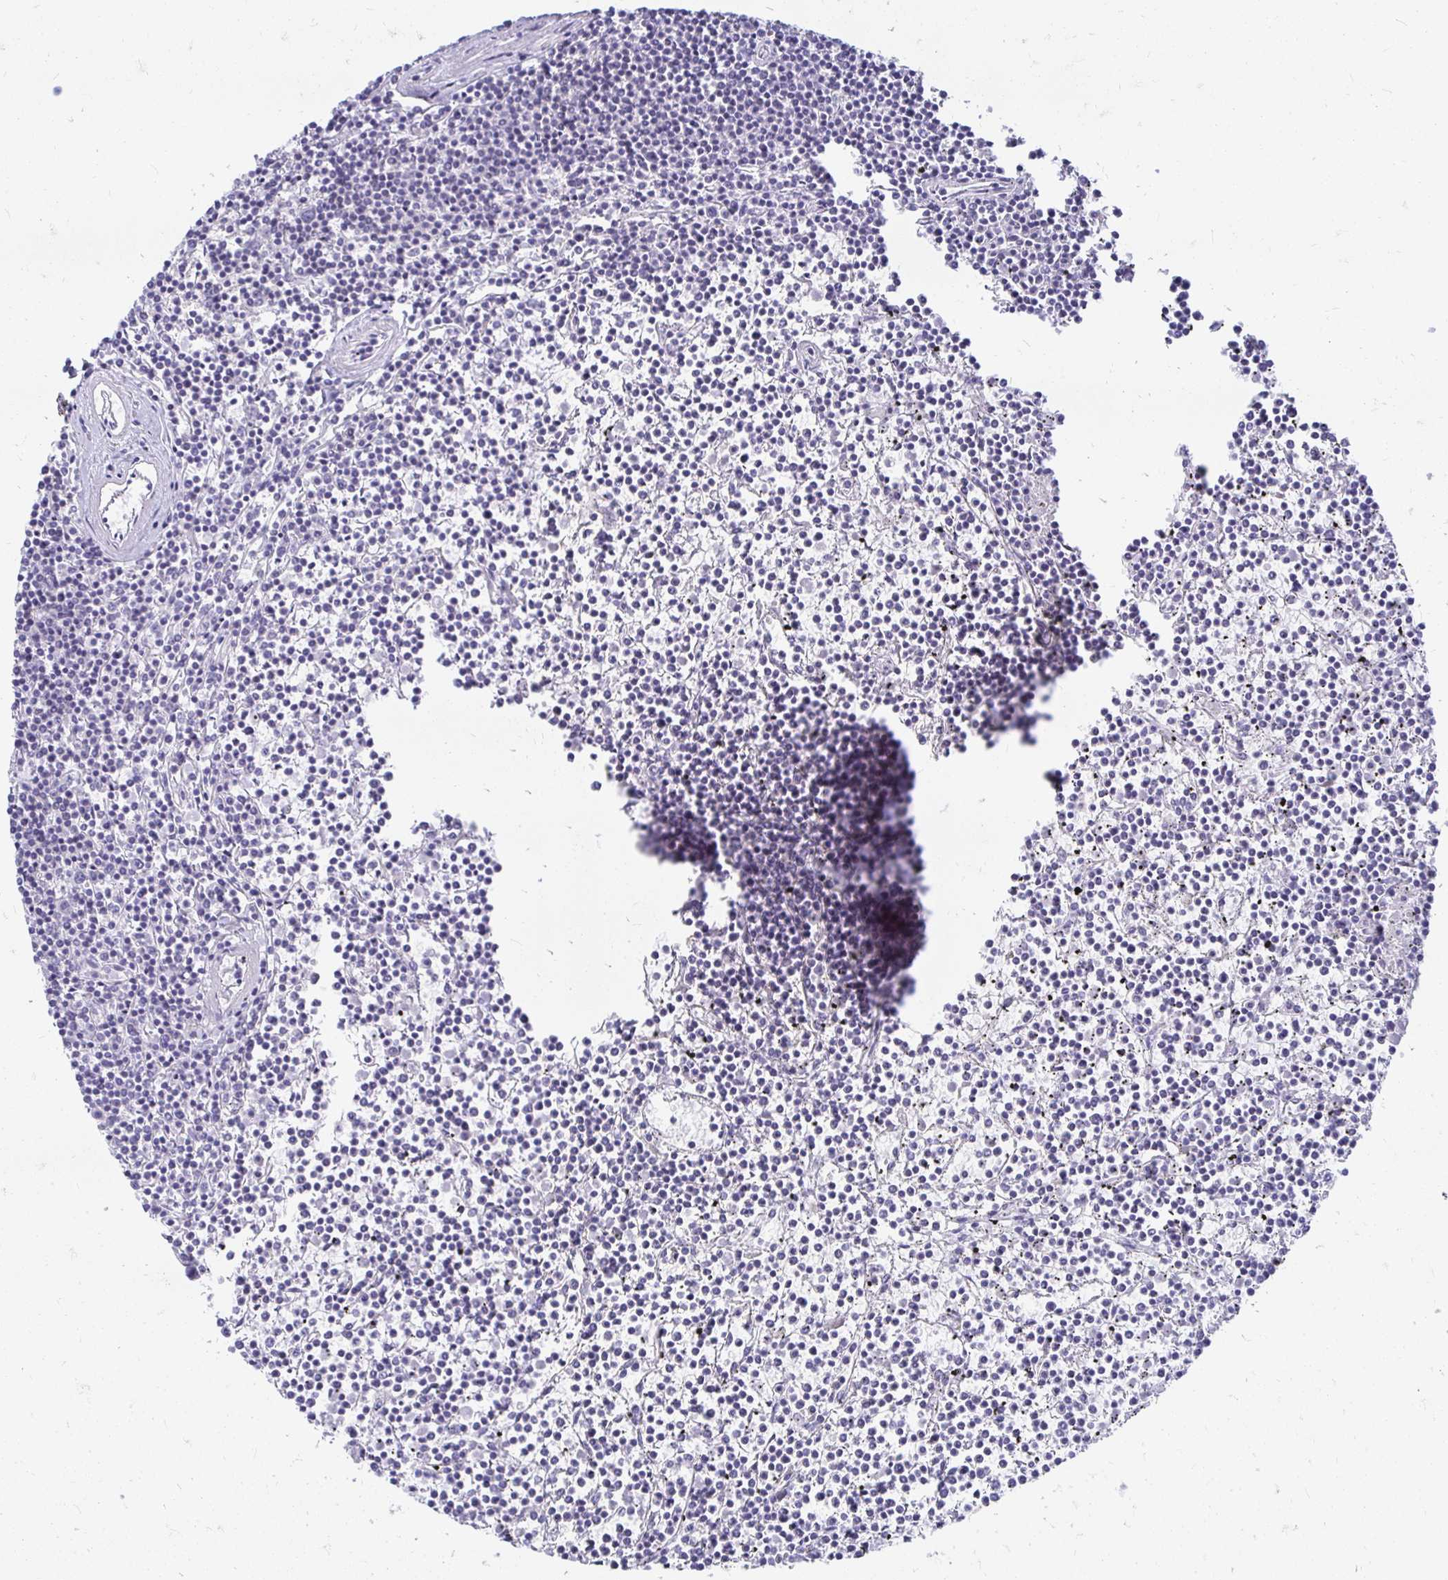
{"staining": {"intensity": "negative", "quantity": "none", "location": "none"}, "tissue": "lymphoma", "cell_type": "Tumor cells", "image_type": "cancer", "snomed": [{"axis": "morphology", "description": "Malignant lymphoma, non-Hodgkin's type, Low grade"}, {"axis": "topography", "description": "Spleen"}], "caption": "The histopathology image exhibits no staining of tumor cells in malignant lymphoma, non-Hodgkin's type (low-grade).", "gene": "PEG10", "patient": {"sex": "female", "age": 19}}